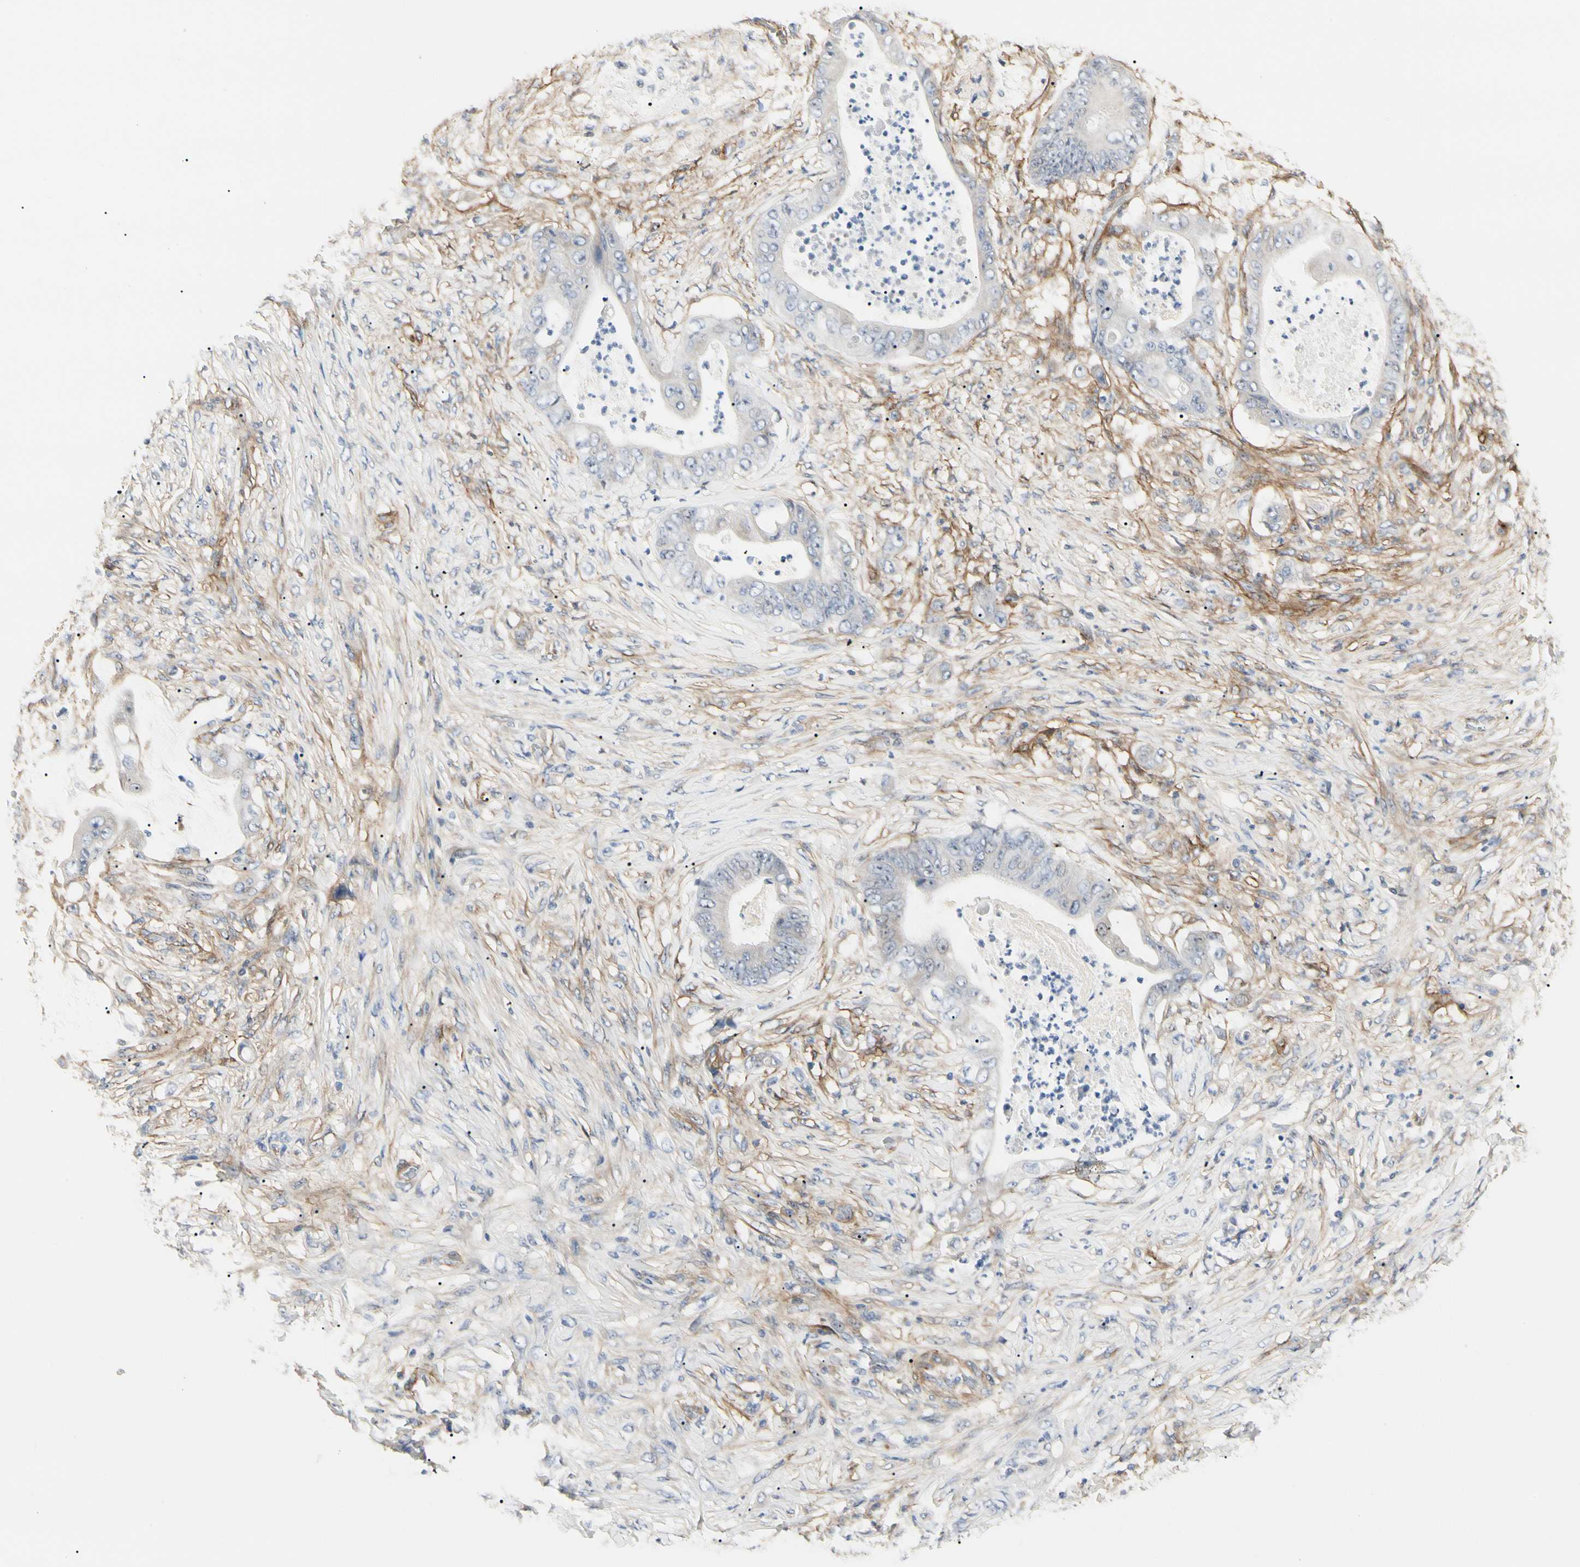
{"staining": {"intensity": "negative", "quantity": "none", "location": "none"}, "tissue": "stomach cancer", "cell_type": "Tumor cells", "image_type": "cancer", "snomed": [{"axis": "morphology", "description": "Adenocarcinoma, NOS"}, {"axis": "topography", "description": "Stomach"}], "caption": "The immunohistochemistry (IHC) image has no significant expression in tumor cells of adenocarcinoma (stomach) tissue.", "gene": "GGT5", "patient": {"sex": "female", "age": 73}}